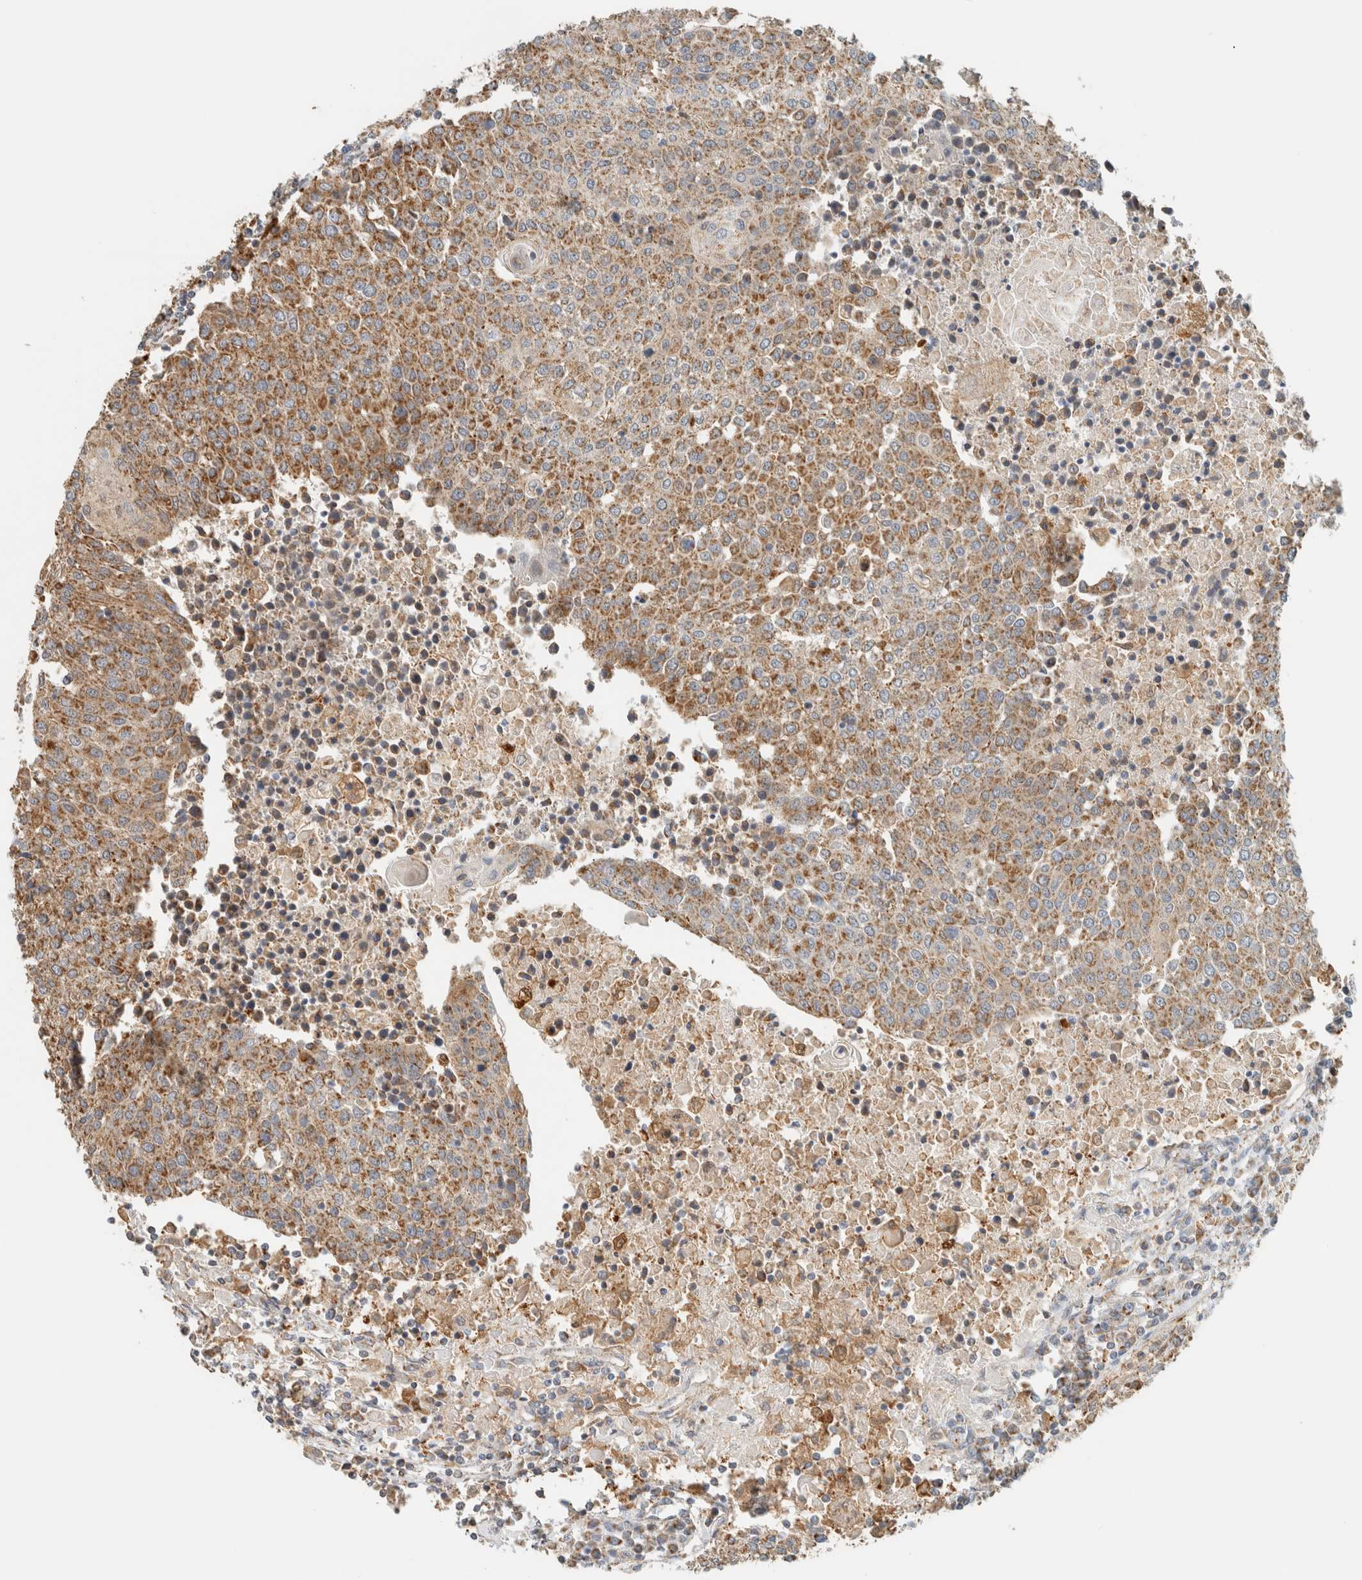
{"staining": {"intensity": "moderate", "quantity": ">75%", "location": "cytoplasmic/membranous"}, "tissue": "urothelial cancer", "cell_type": "Tumor cells", "image_type": "cancer", "snomed": [{"axis": "morphology", "description": "Urothelial carcinoma, High grade"}, {"axis": "topography", "description": "Urinary bladder"}], "caption": "Urothelial cancer tissue demonstrates moderate cytoplasmic/membranous positivity in approximately >75% of tumor cells, visualized by immunohistochemistry.", "gene": "CAPG", "patient": {"sex": "female", "age": 85}}